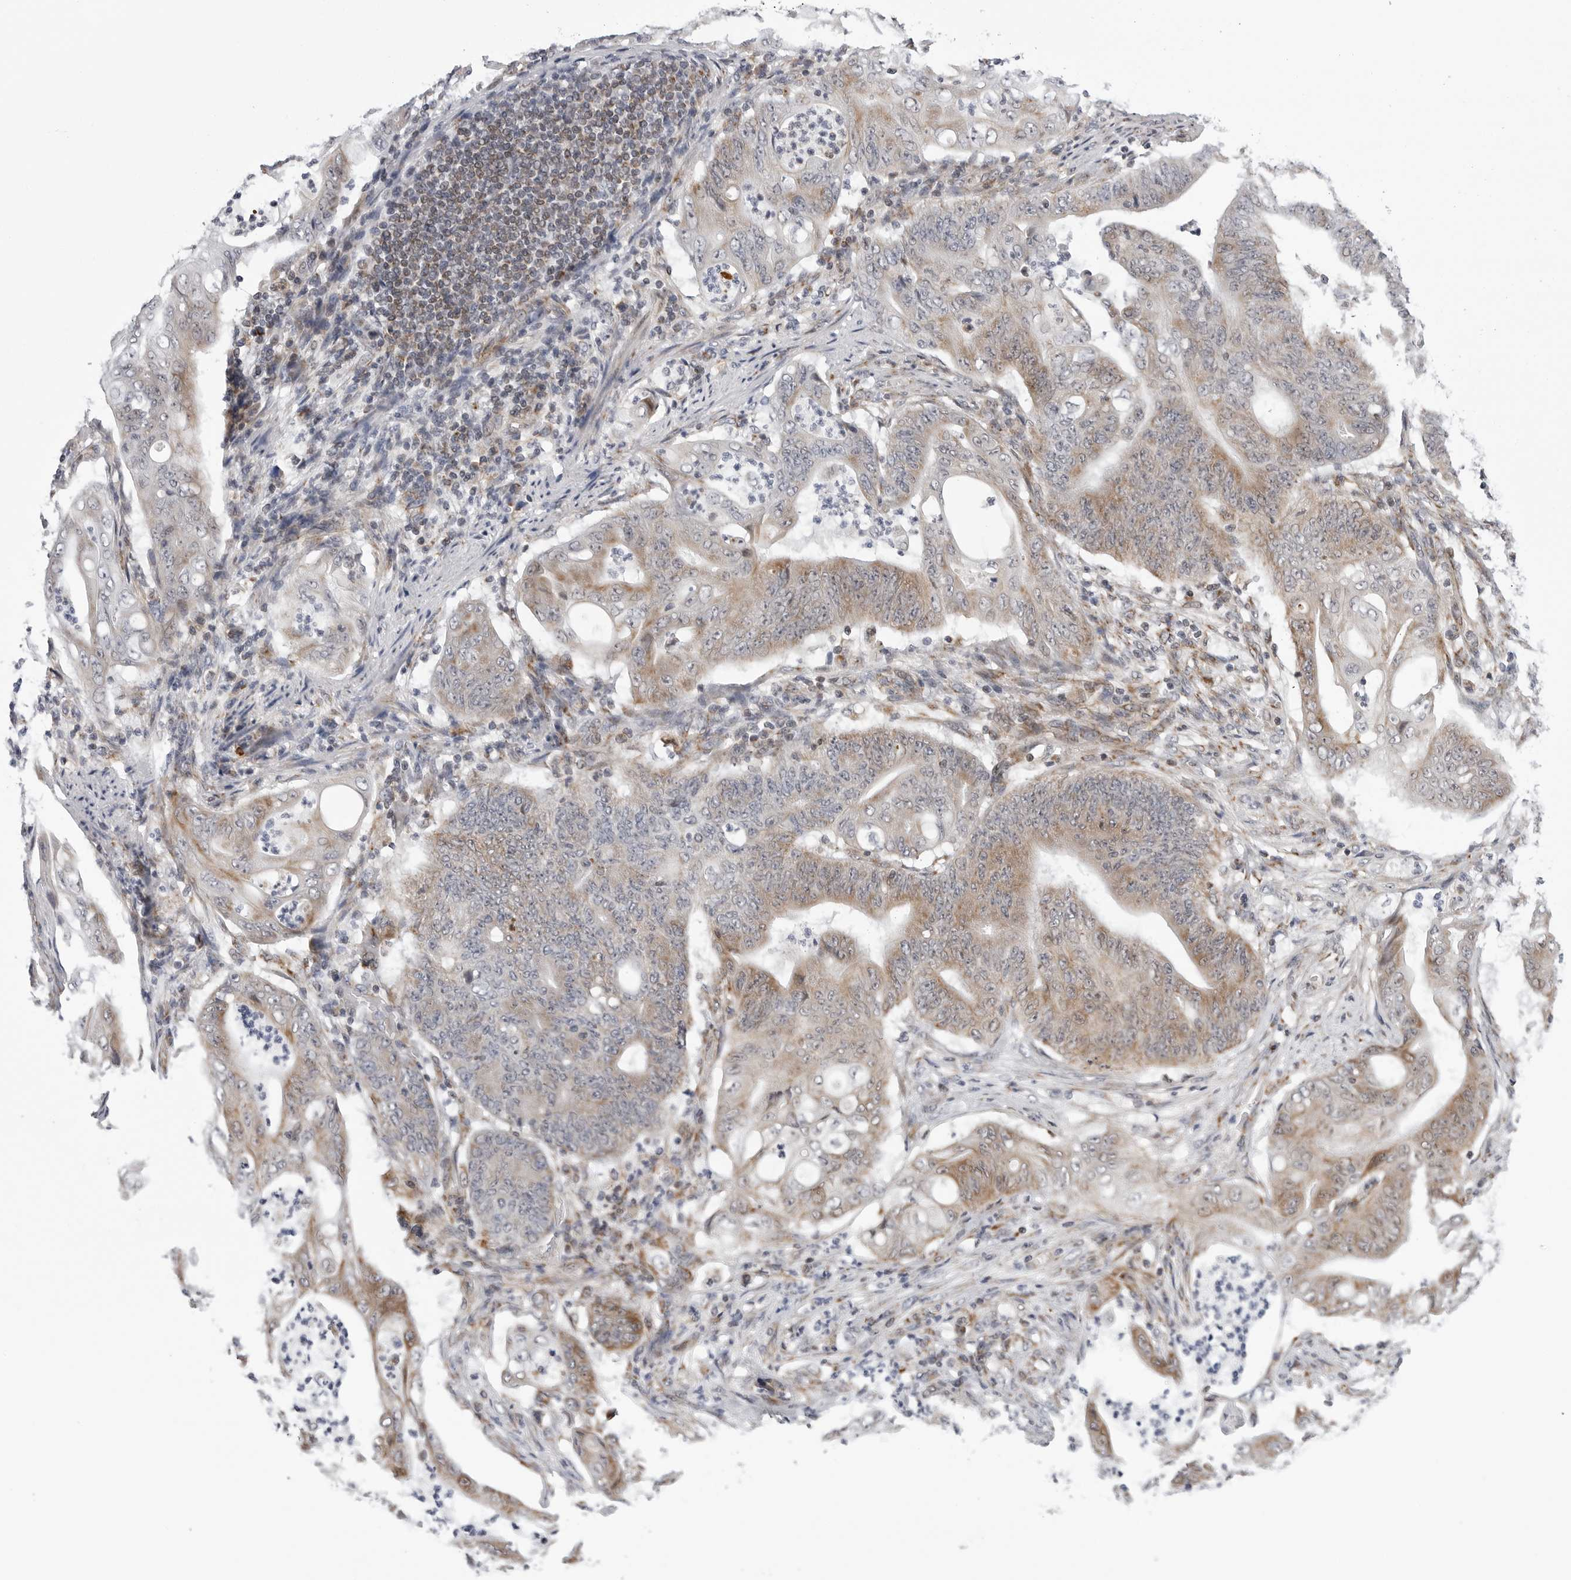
{"staining": {"intensity": "moderate", "quantity": ">75%", "location": "cytoplasmic/membranous"}, "tissue": "stomach cancer", "cell_type": "Tumor cells", "image_type": "cancer", "snomed": [{"axis": "morphology", "description": "Adenocarcinoma, NOS"}, {"axis": "topography", "description": "Stomach"}], "caption": "Immunohistochemical staining of adenocarcinoma (stomach) displays medium levels of moderate cytoplasmic/membranous protein staining in about >75% of tumor cells.", "gene": "CDK20", "patient": {"sex": "female", "age": 73}}